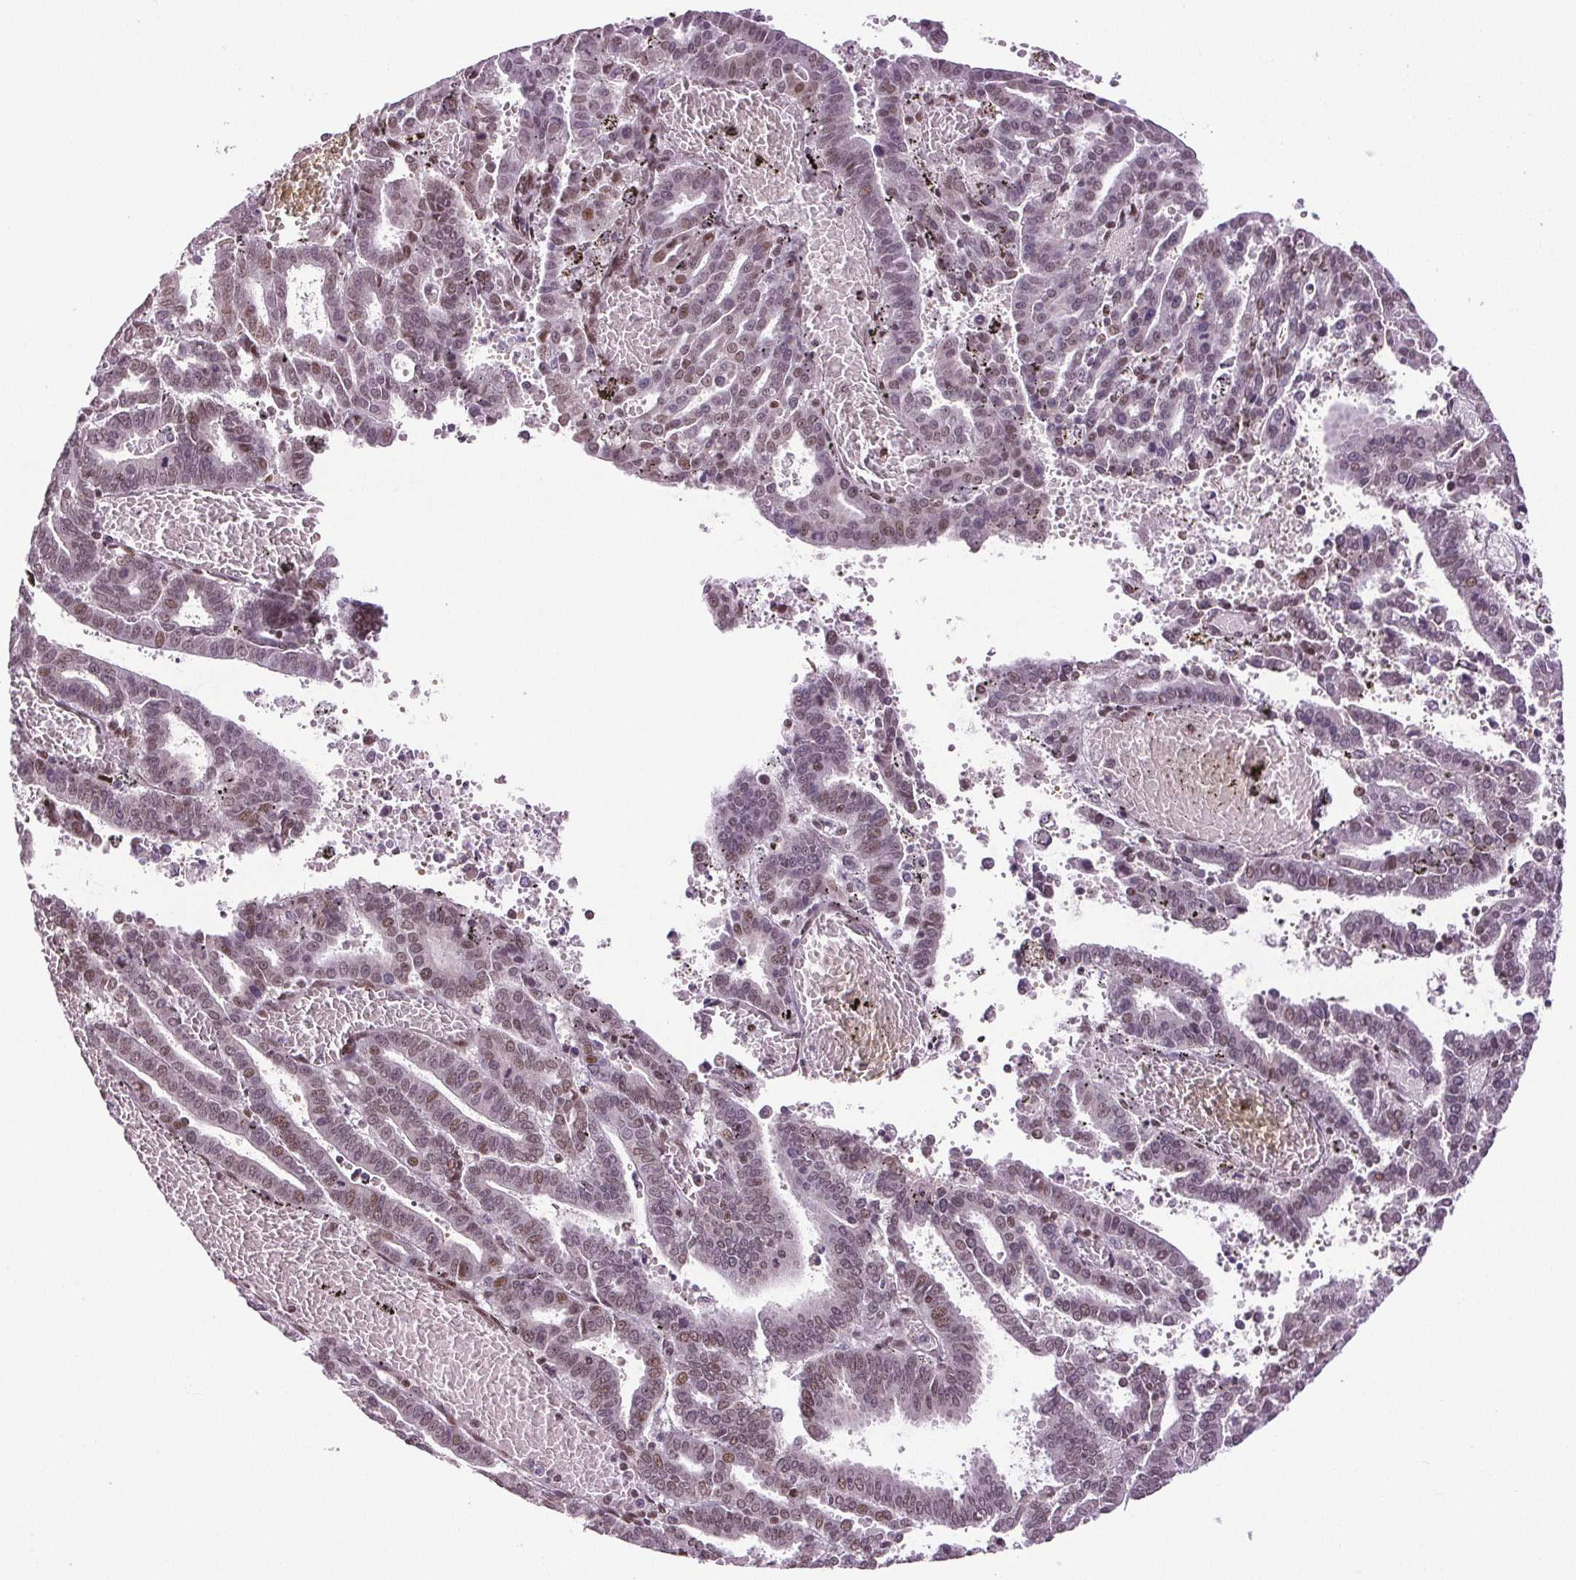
{"staining": {"intensity": "moderate", "quantity": "25%-75%", "location": "nuclear"}, "tissue": "ovarian cancer", "cell_type": "Tumor cells", "image_type": "cancer", "snomed": [{"axis": "morphology", "description": "Cystadenocarcinoma, mucinous, NOS"}, {"axis": "topography", "description": "Ovary"}], "caption": "Ovarian cancer (mucinous cystadenocarcinoma) stained with DAB immunohistochemistry displays medium levels of moderate nuclear staining in approximately 25%-75% of tumor cells.", "gene": "XPC", "patient": {"sex": "female", "age": 73}}